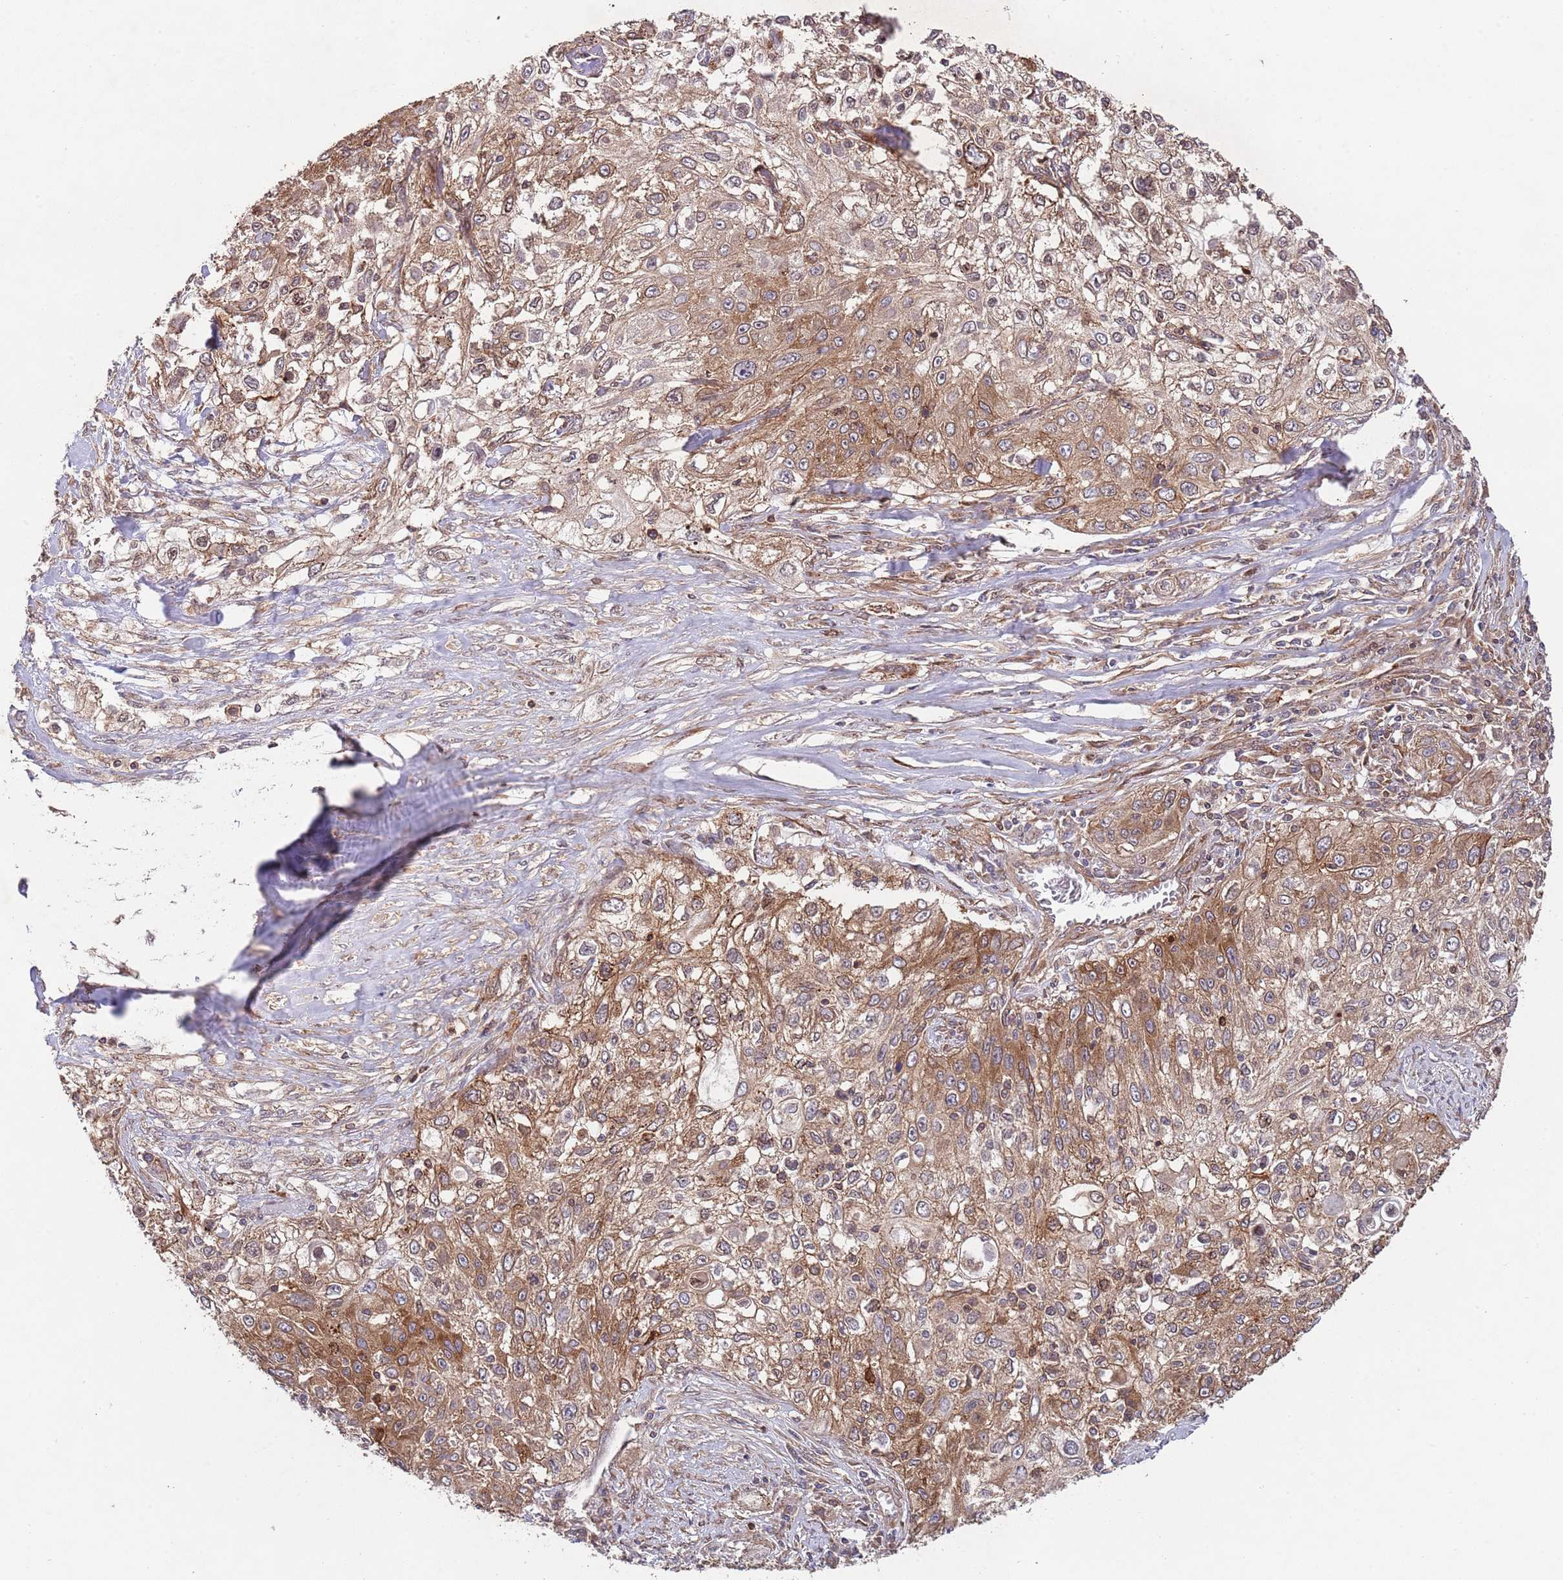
{"staining": {"intensity": "strong", "quantity": ">75%", "location": "cytoplasmic/membranous"}, "tissue": "lung cancer", "cell_type": "Tumor cells", "image_type": "cancer", "snomed": [{"axis": "morphology", "description": "Squamous cell carcinoma, NOS"}, {"axis": "topography", "description": "Lung"}], "caption": "This histopathology image demonstrates lung cancer (squamous cell carcinoma) stained with immunohistochemistry (IHC) to label a protein in brown. The cytoplasmic/membranous of tumor cells show strong positivity for the protein. Nuclei are counter-stained blue.", "gene": "RNF19B", "patient": {"sex": "female", "age": 69}}